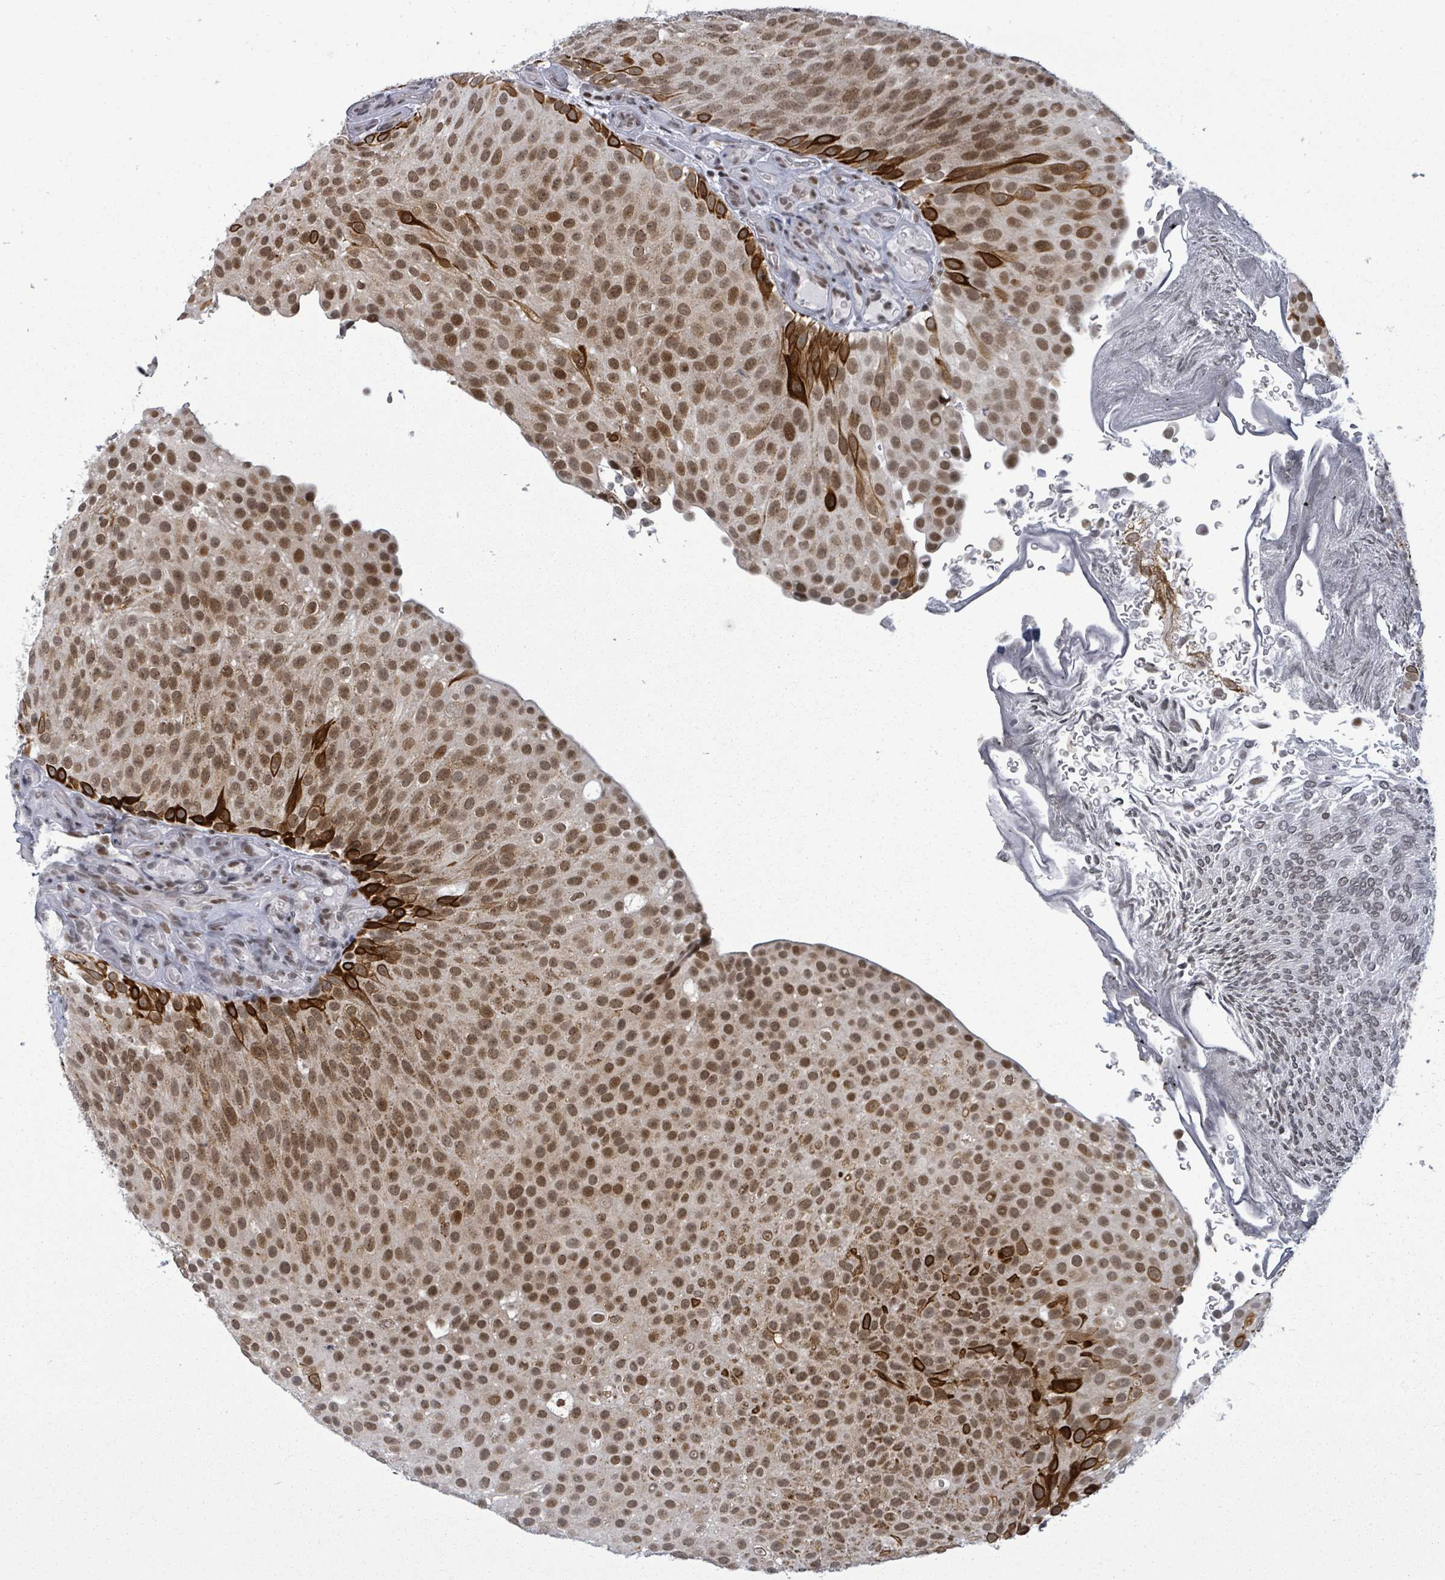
{"staining": {"intensity": "strong", "quantity": "25%-75%", "location": "cytoplasmic/membranous,nuclear"}, "tissue": "urothelial cancer", "cell_type": "Tumor cells", "image_type": "cancer", "snomed": [{"axis": "morphology", "description": "Urothelial carcinoma, Low grade"}, {"axis": "topography", "description": "Urinary bladder"}], "caption": "Strong cytoplasmic/membranous and nuclear staining for a protein is seen in approximately 25%-75% of tumor cells of urothelial carcinoma (low-grade) using immunohistochemistry.", "gene": "ERCC5", "patient": {"sex": "male", "age": 78}}